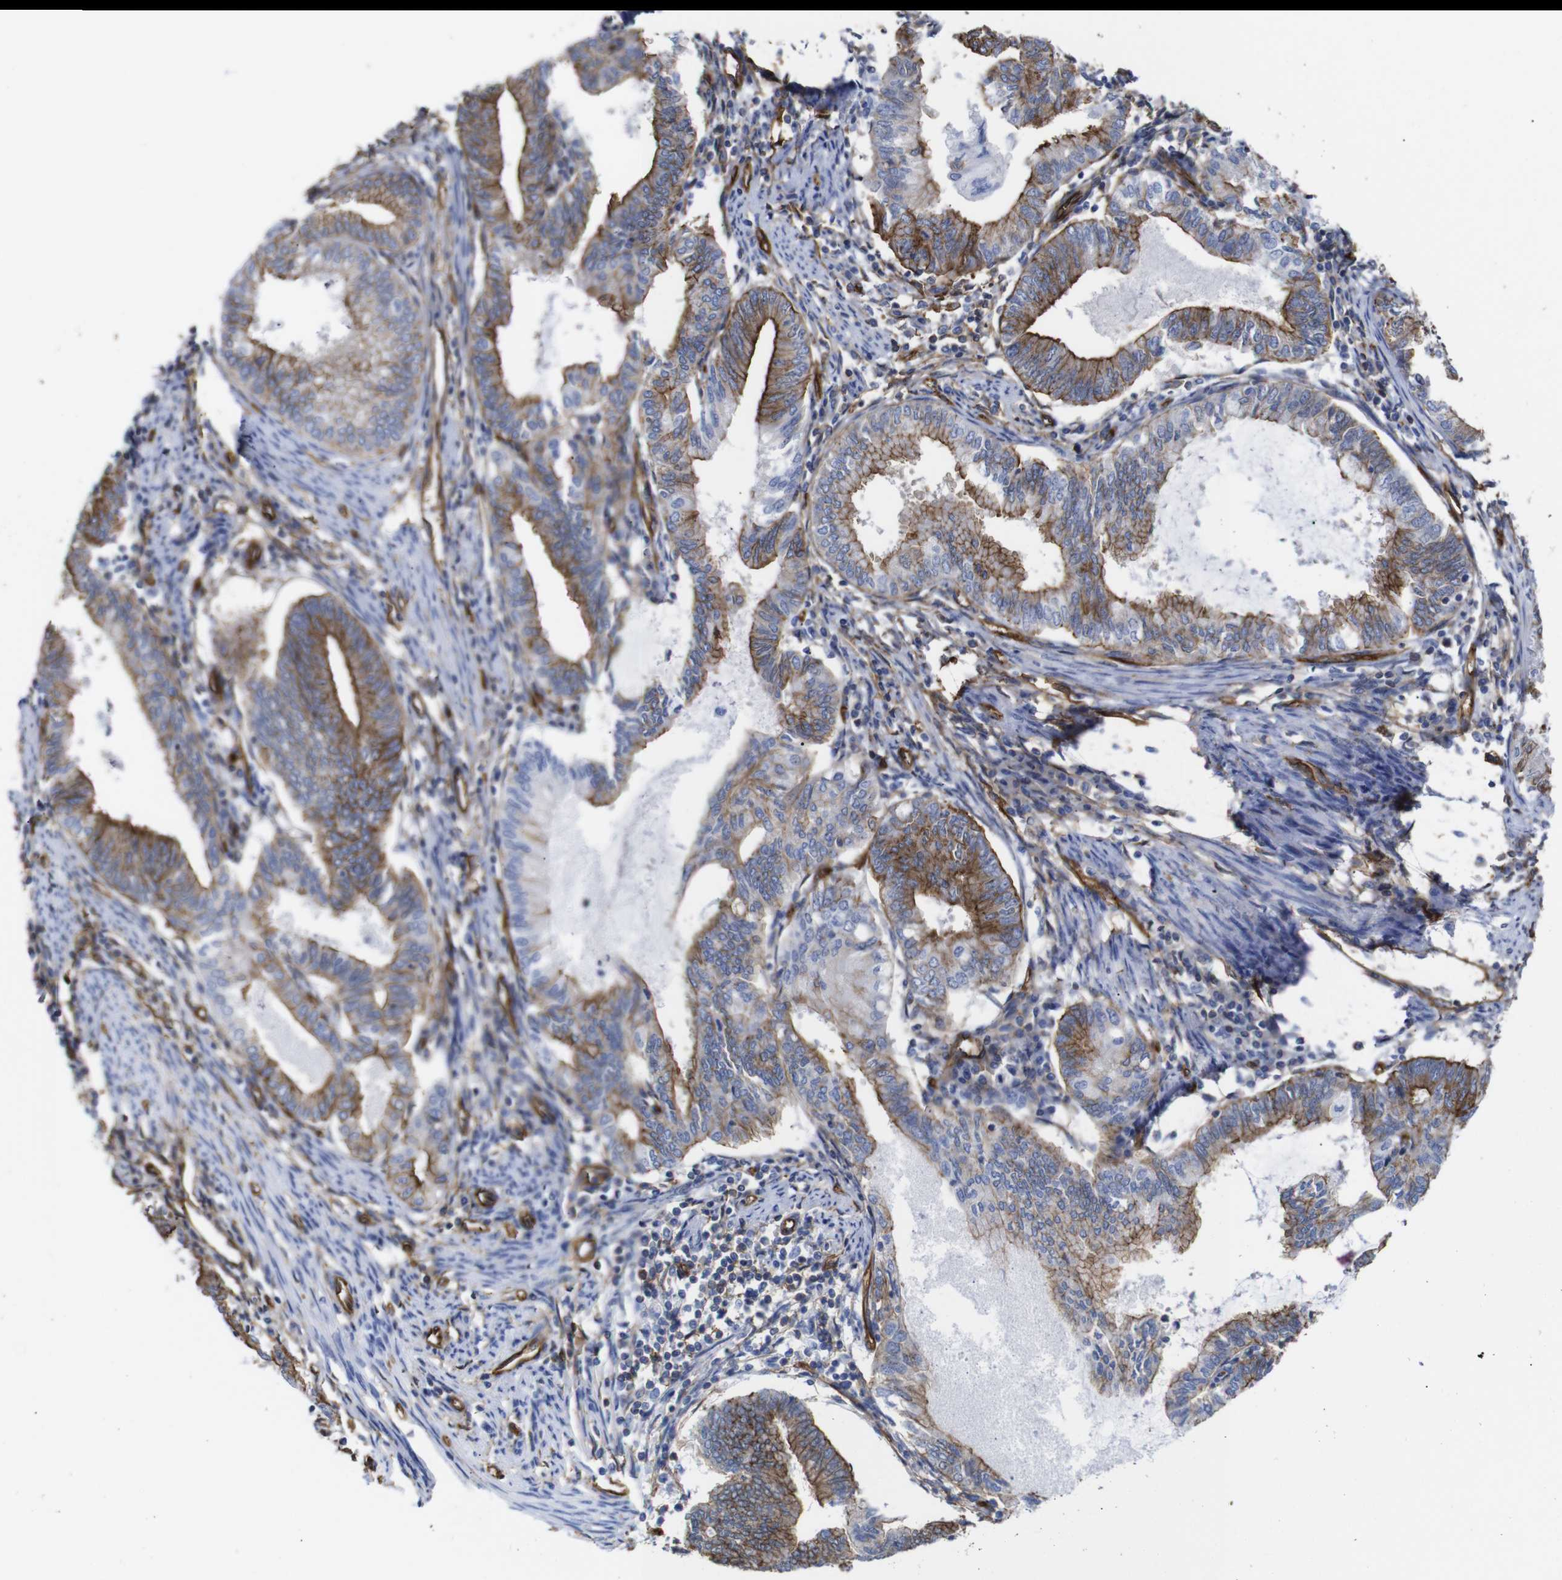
{"staining": {"intensity": "moderate", "quantity": ">75%", "location": "cytoplasmic/membranous"}, "tissue": "endometrial cancer", "cell_type": "Tumor cells", "image_type": "cancer", "snomed": [{"axis": "morphology", "description": "Adenocarcinoma, NOS"}, {"axis": "topography", "description": "Endometrium"}], "caption": "The photomicrograph shows immunohistochemical staining of endometrial cancer (adenocarcinoma). There is moderate cytoplasmic/membranous positivity is appreciated in approximately >75% of tumor cells. The staining was performed using DAB (3,3'-diaminobenzidine), with brown indicating positive protein expression. Nuclei are stained blue with hematoxylin.", "gene": "SPTBN1", "patient": {"sex": "female", "age": 86}}